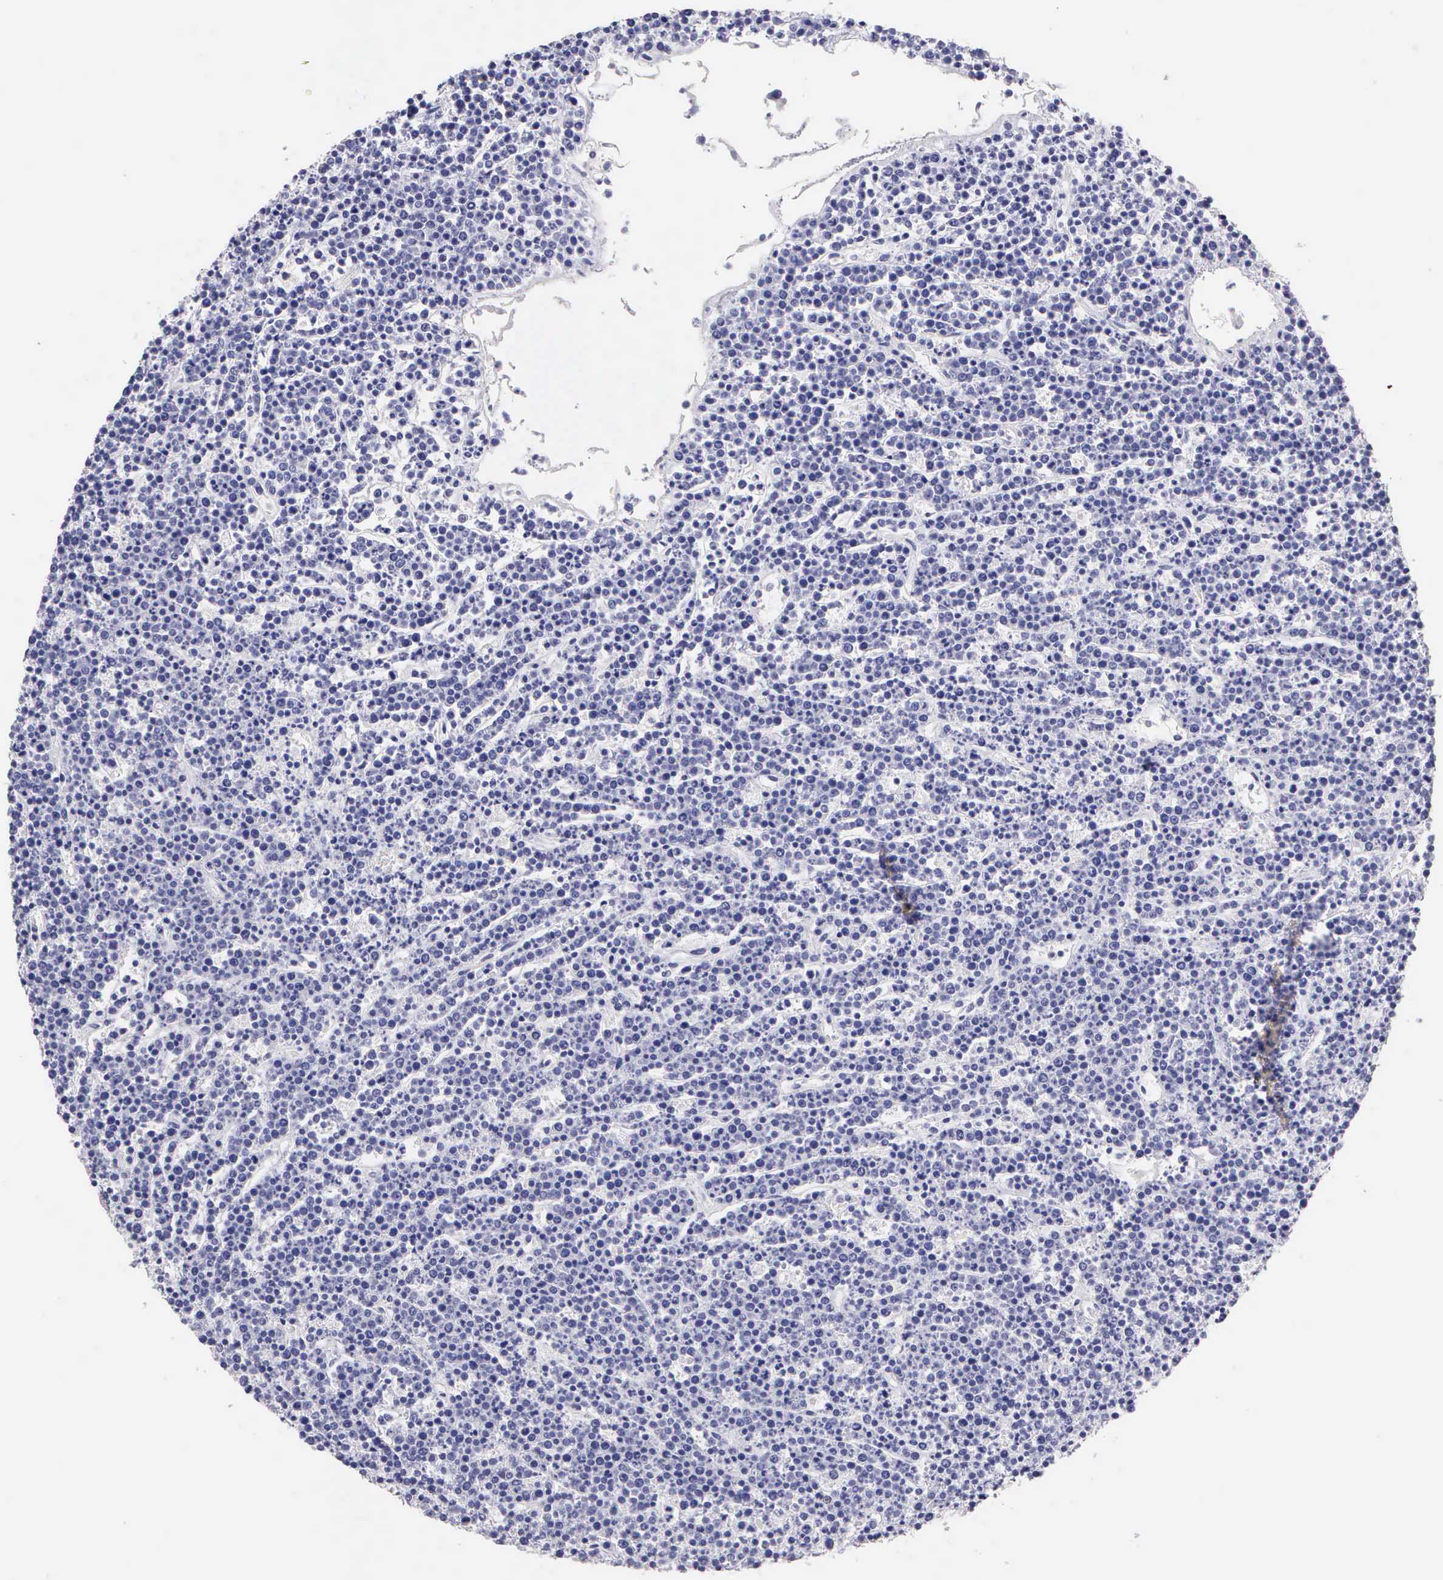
{"staining": {"intensity": "negative", "quantity": "none", "location": "none"}, "tissue": "lymphoma", "cell_type": "Tumor cells", "image_type": "cancer", "snomed": [{"axis": "morphology", "description": "Malignant lymphoma, non-Hodgkin's type, High grade"}, {"axis": "topography", "description": "Ovary"}], "caption": "High magnification brightfield microscopy of lymphoma stained with DAB (brown) and counterstained with hematoxylin (blue): tumor cells show no significant expression. The staining was performed using DAB to visualize the protein expression in brown, while the nuclei were stained in blue with hematoxylin (Magnification: 20x).", "gene": "KRT17", "patient": {"sex": "female", "age": 56}}